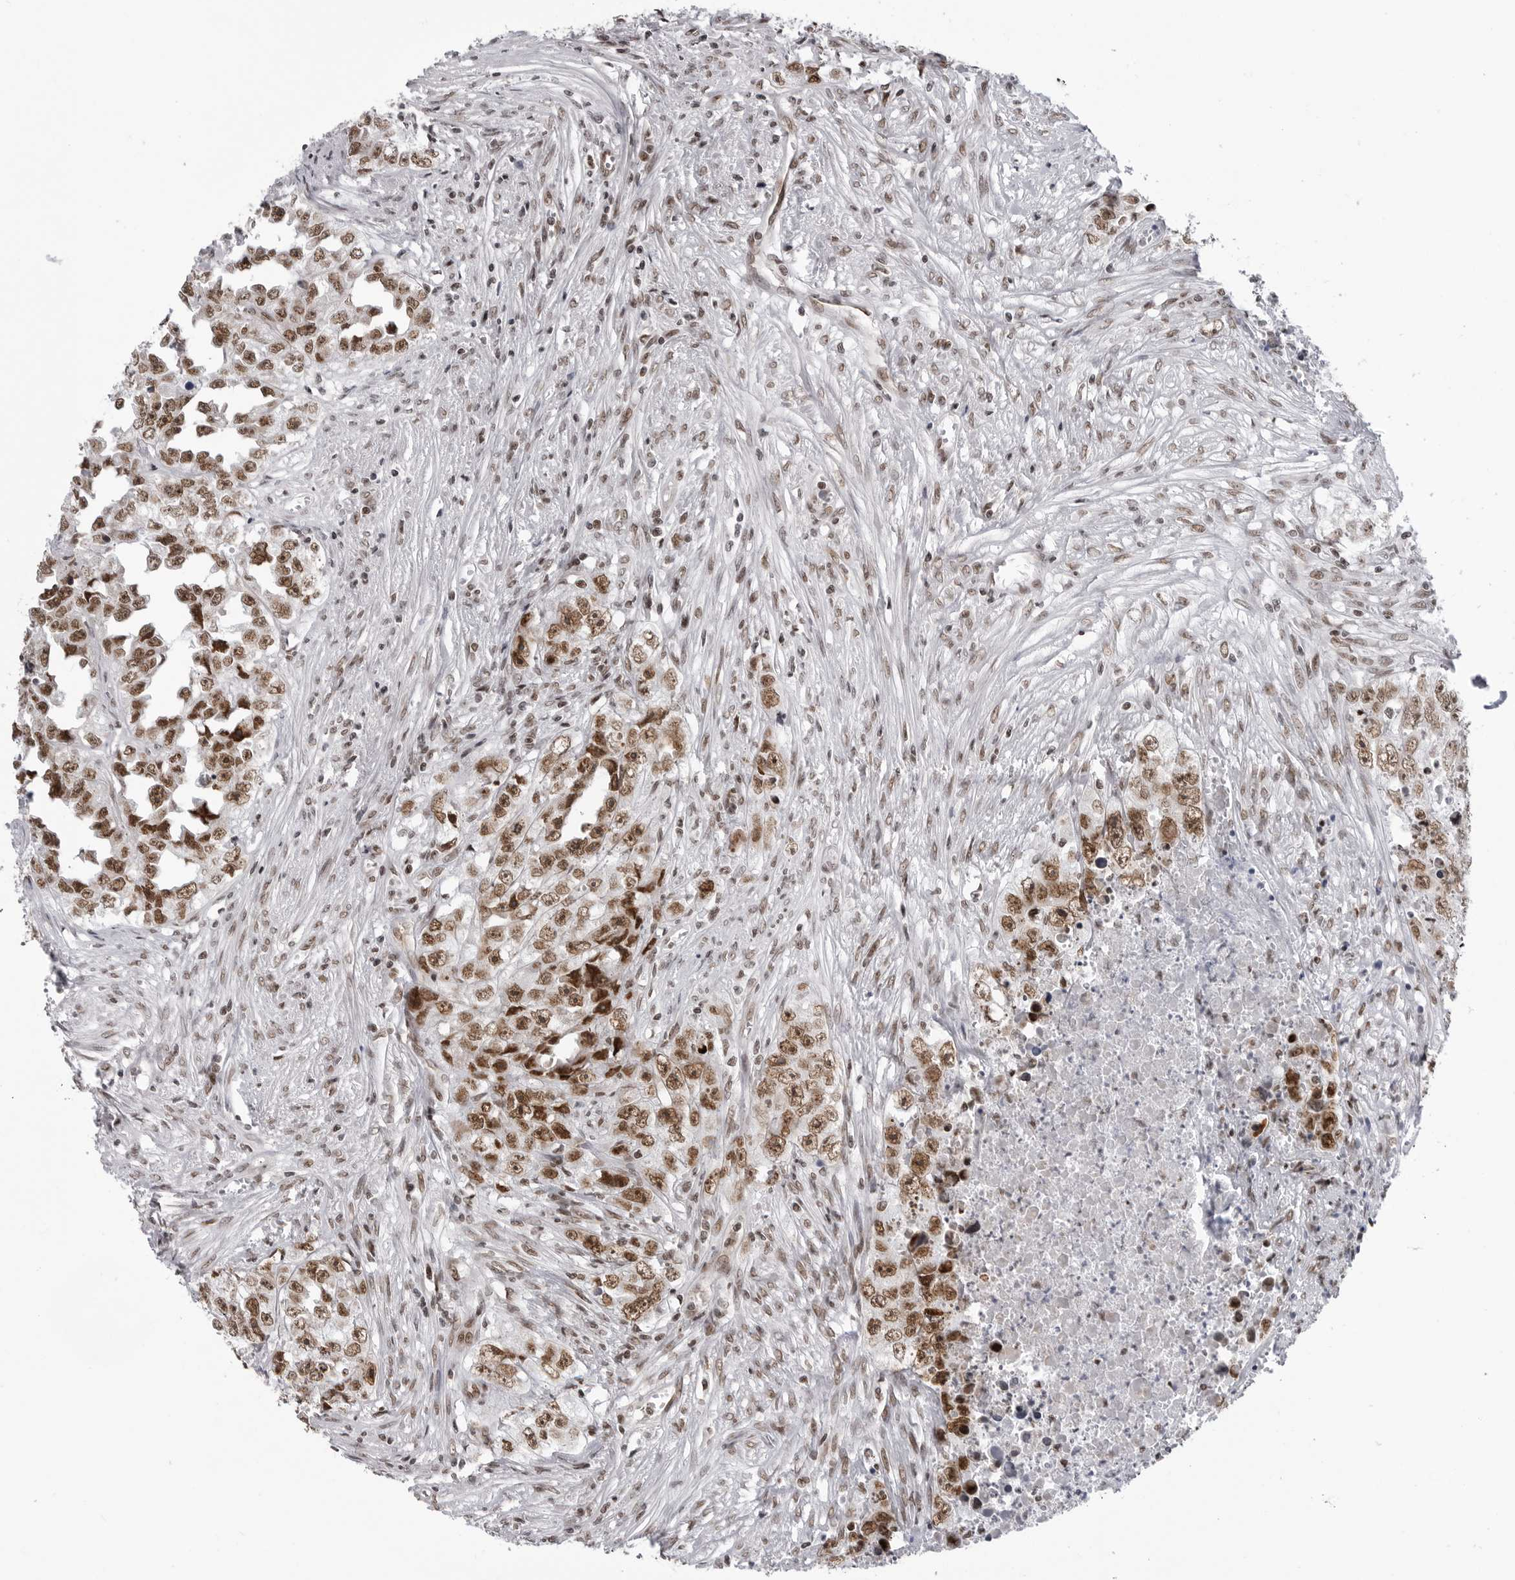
{"staining": {"intensity": "moderate", "quantity": ">75%", "location": "nuclear"}, "tissue": "testis cancer", "cell_type": "Tumor cells", "image_type": "cancer", "snomed": [{"axis": "morphology", "description": "Seminoma, NOS"}, {"axis": "morphology", "description": "Carcinoma, Embryonal, NOS"}, {"axis": "topography", "description": "Testis"}], "caption": "Approximately >75% of tumor cells in human testis cancer (seminoma) reveal moderate nuclear protein expression as visualized by brown immunohistochemical staining.", "gene": "RNF26", "patient": {"sex": "male", "age": 43}}